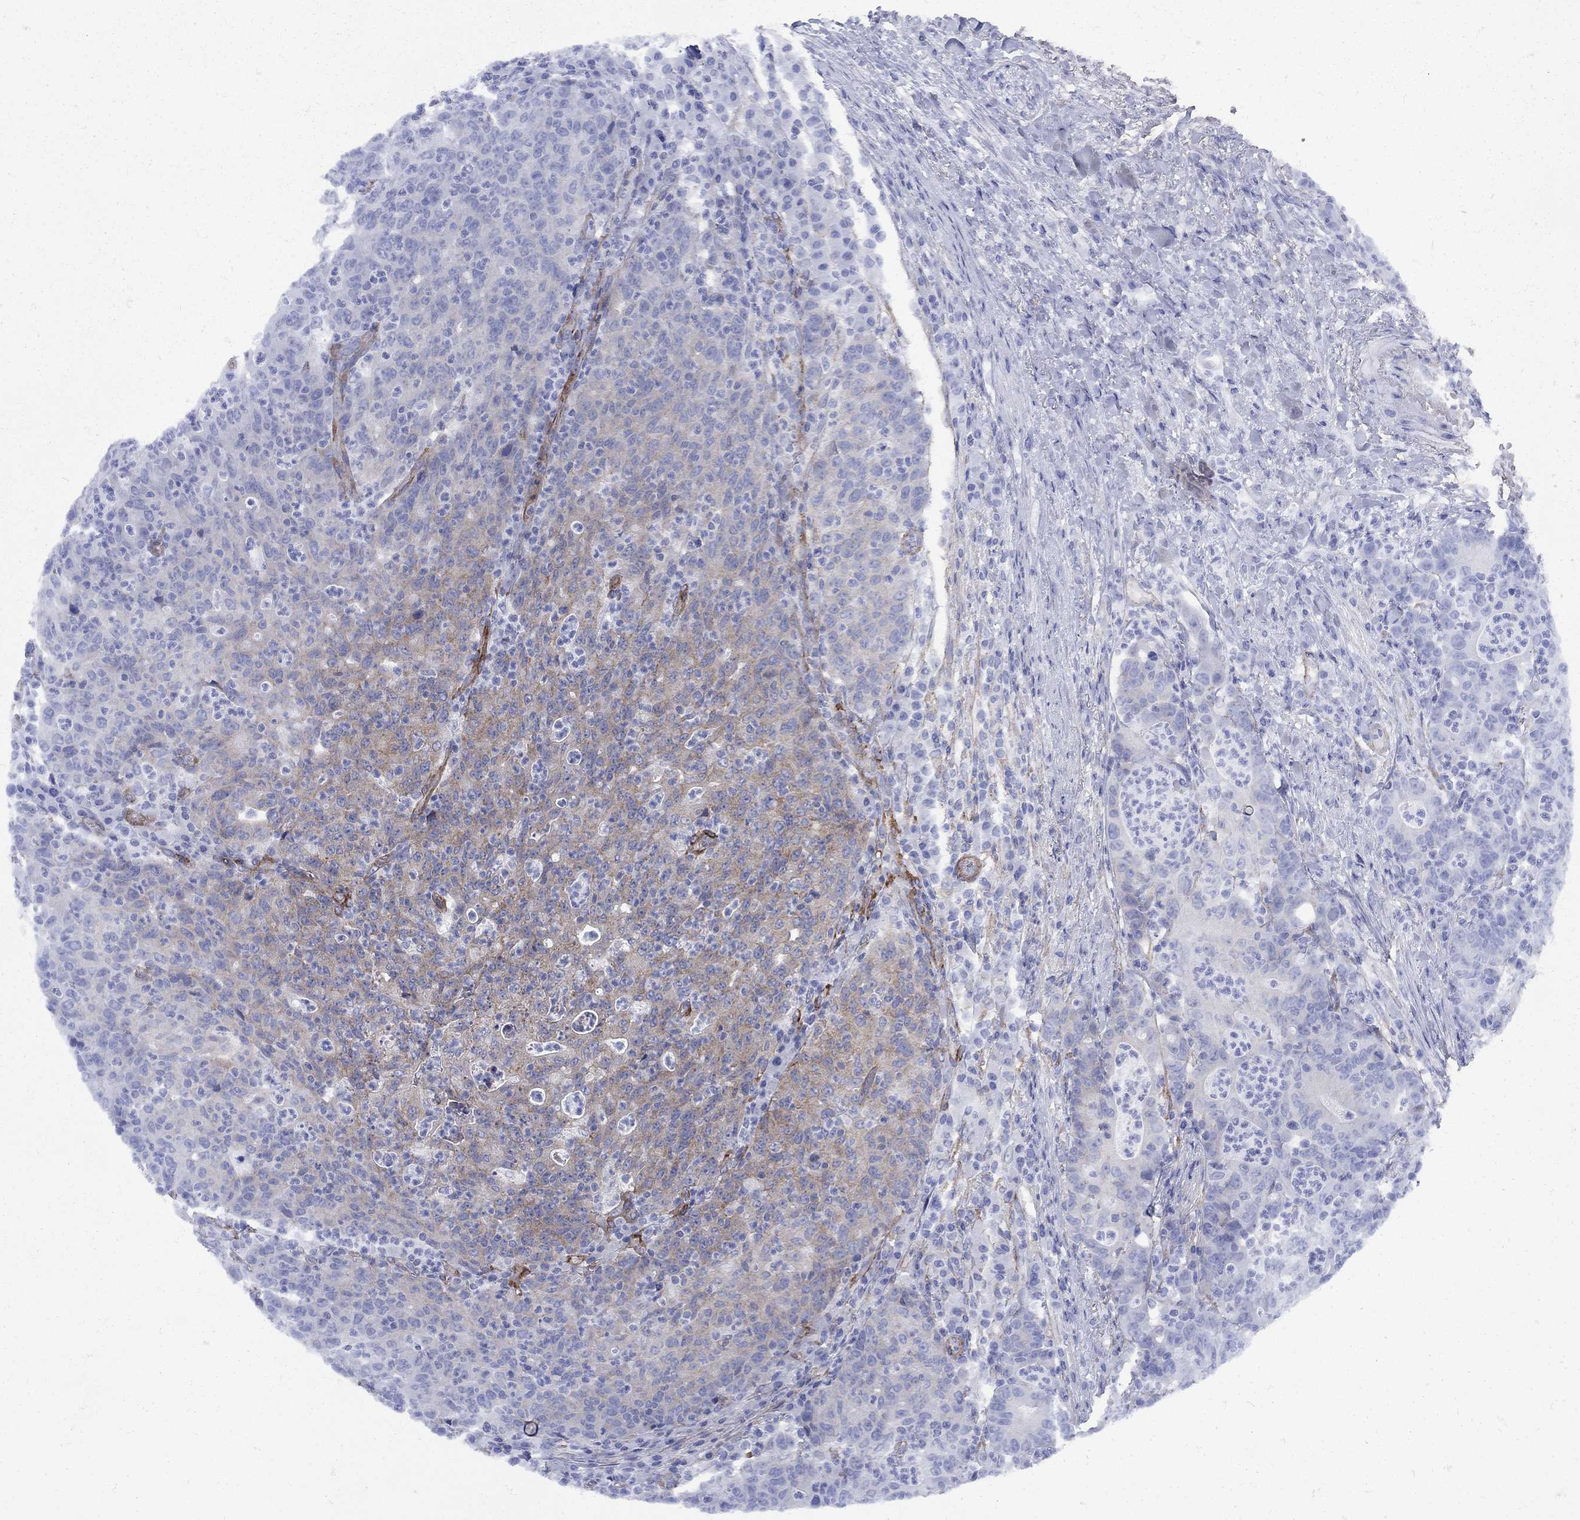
{"staining": {"intensity": "weak", "quantity": "25%-75%", "location": "cytoplasmic/membranous"}, "tissue": "colorectal cancer", "cell_type": "Tumor cells", "image_type": "cancer", "snomed": [{"axis": "morphology", "description": "Adenocarcinoma, NOS"}, {"axis": "topography", "description": "Colon"}], "caption": "Tumor cells demonstrate low levels of weak cytoplasmic/membranous expression in about 25%-75% of cells in adenocarcinoma (colorectal).", "gene": "SEPTIN8", "patient": {"sex": "male", "age": 70}}